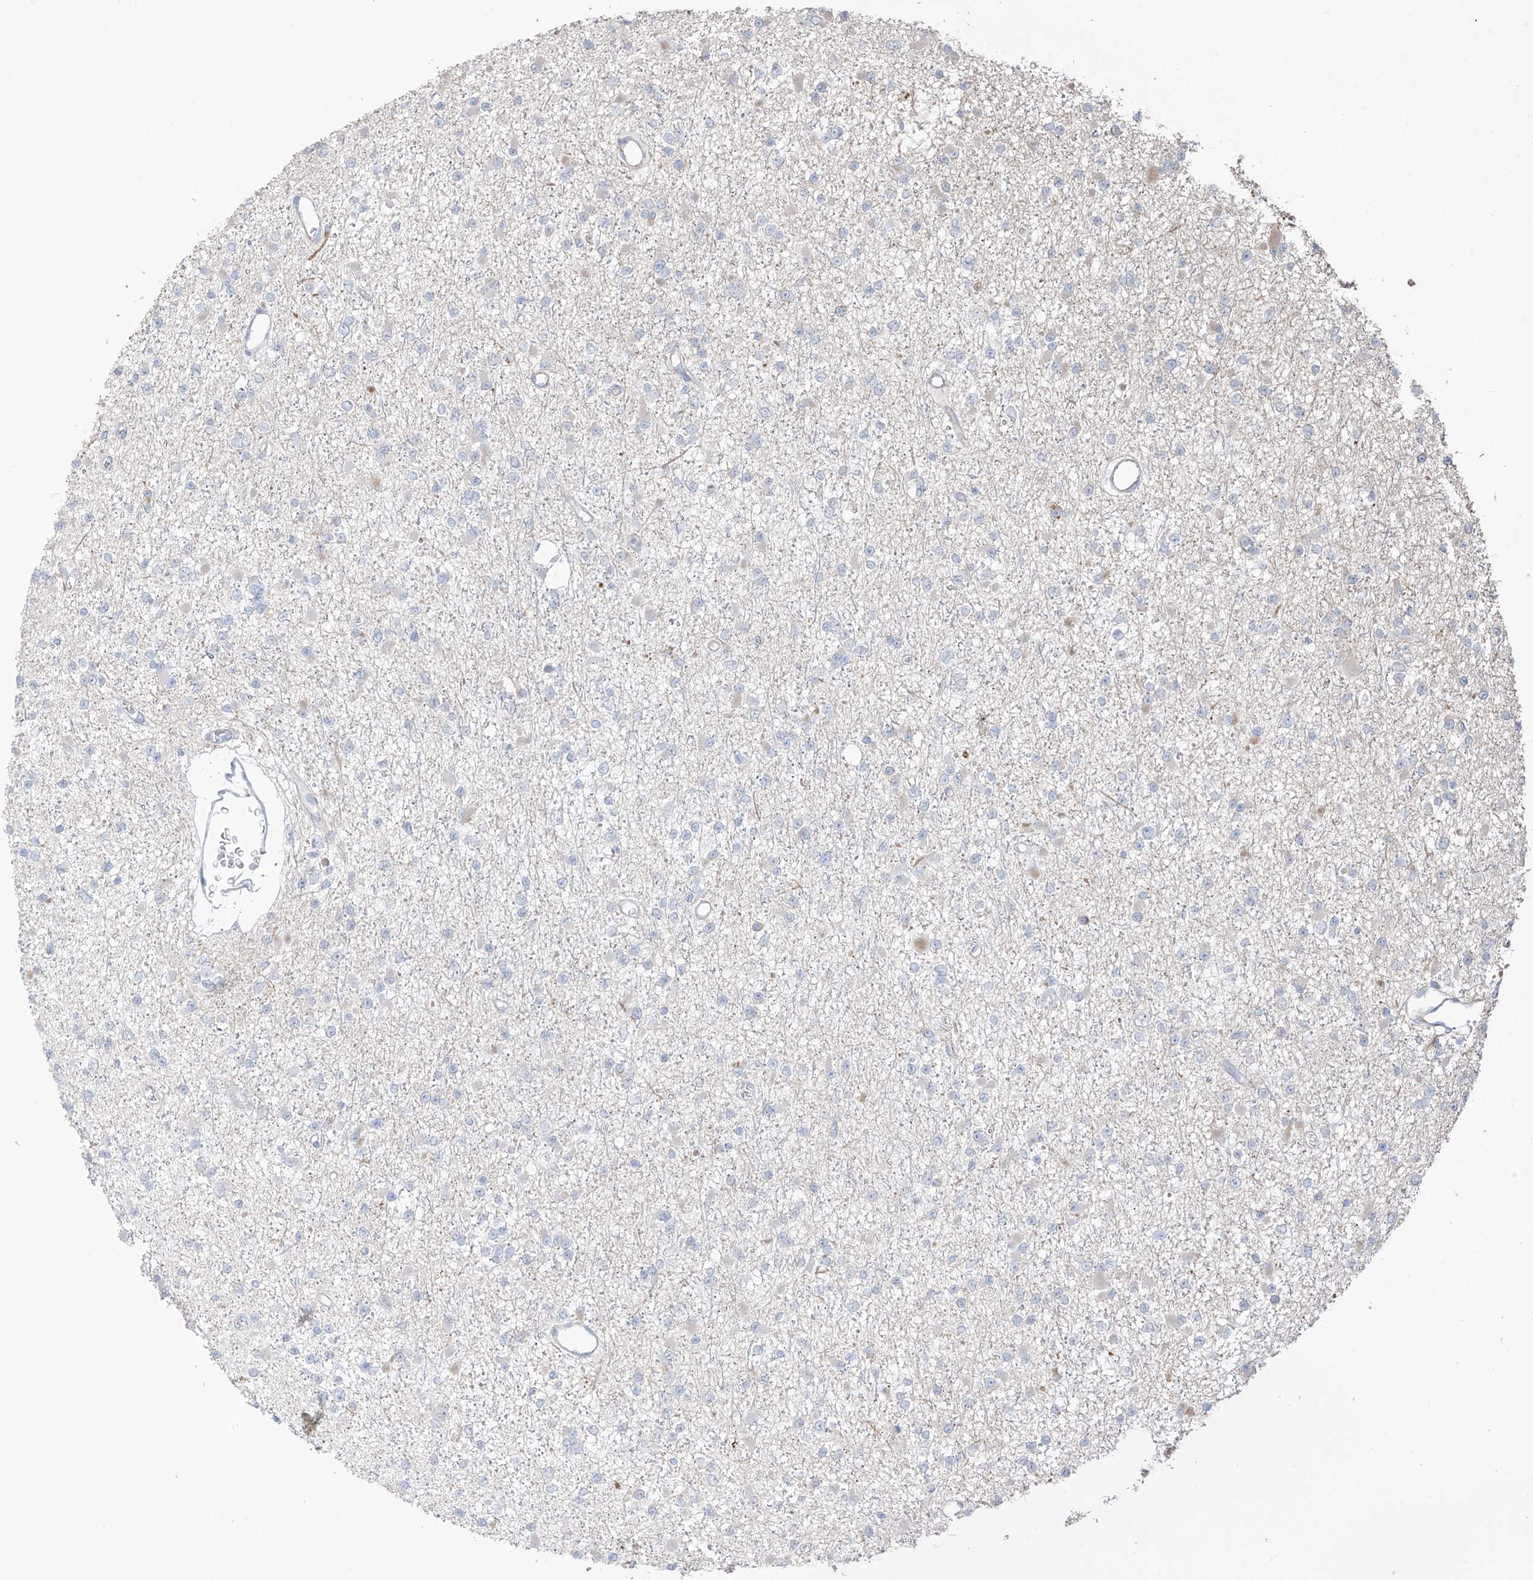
{"staining": {"intensity": "negative", "quantity": "none", "location": "none"}, "tissue": "glioma", "cell_type": "Tumor cells", "image_type": "cancer", "snomed": [{"axis": "morphology", "description": "Glioma, malignant, Low grade"}, {"axis": "topography", "description": "Brain"}], "caption": "Image shows no protein staining in tumor cells of glioma tissue. (Stains: DAB immunohistochemistry with hematoxylin counter stain, Microscopy: brightfield microscopy at high magnification).", "gene": "DCDC2", "patient": {"sex": "female", "age": 22}}